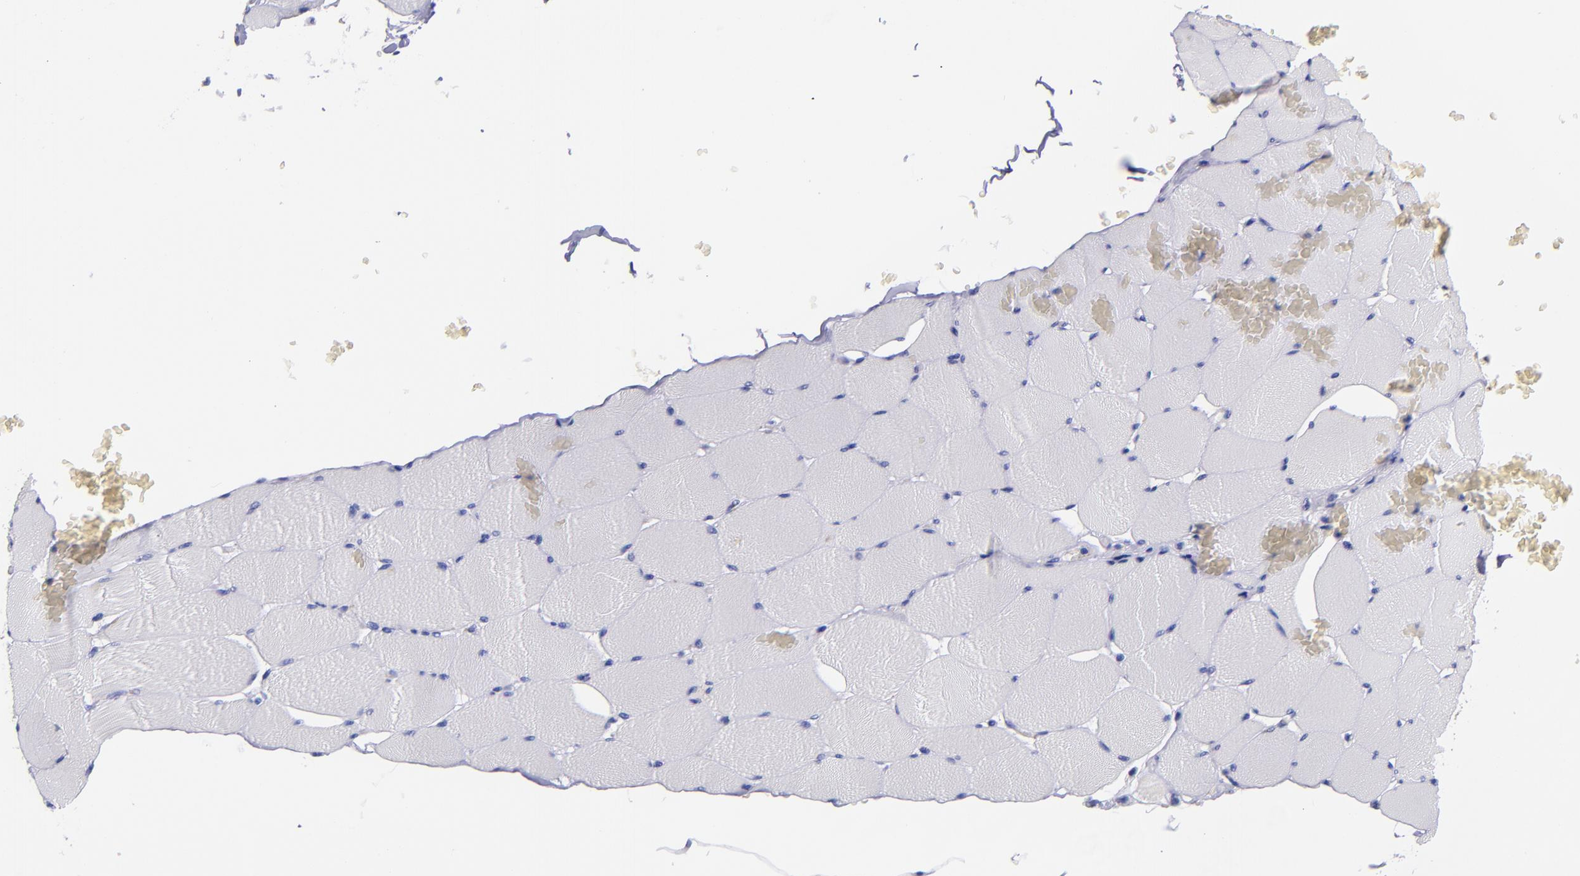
{"staining": {"intensity": "negative", "quantity": "none", "location": "none"}, "tissue": "skeletal muscle", "cell_type": "Myocytes", "image_type": "normal", "snomed": [{"axis": "morphology", "description": "Normal tissue, NOS"}, {"axis": "topography", "description": "Skeletal muscle"}], "caption": "Immunohistochemical staining of unremarkable skeletal muscle shows no significant expression in myocytes. (DAB (3,3'-diaminobenzidine) immunohistochemistry with hematoxylin counter stain).", "gene": "IVL", "patient": {"sex": "male", "age": 62}}